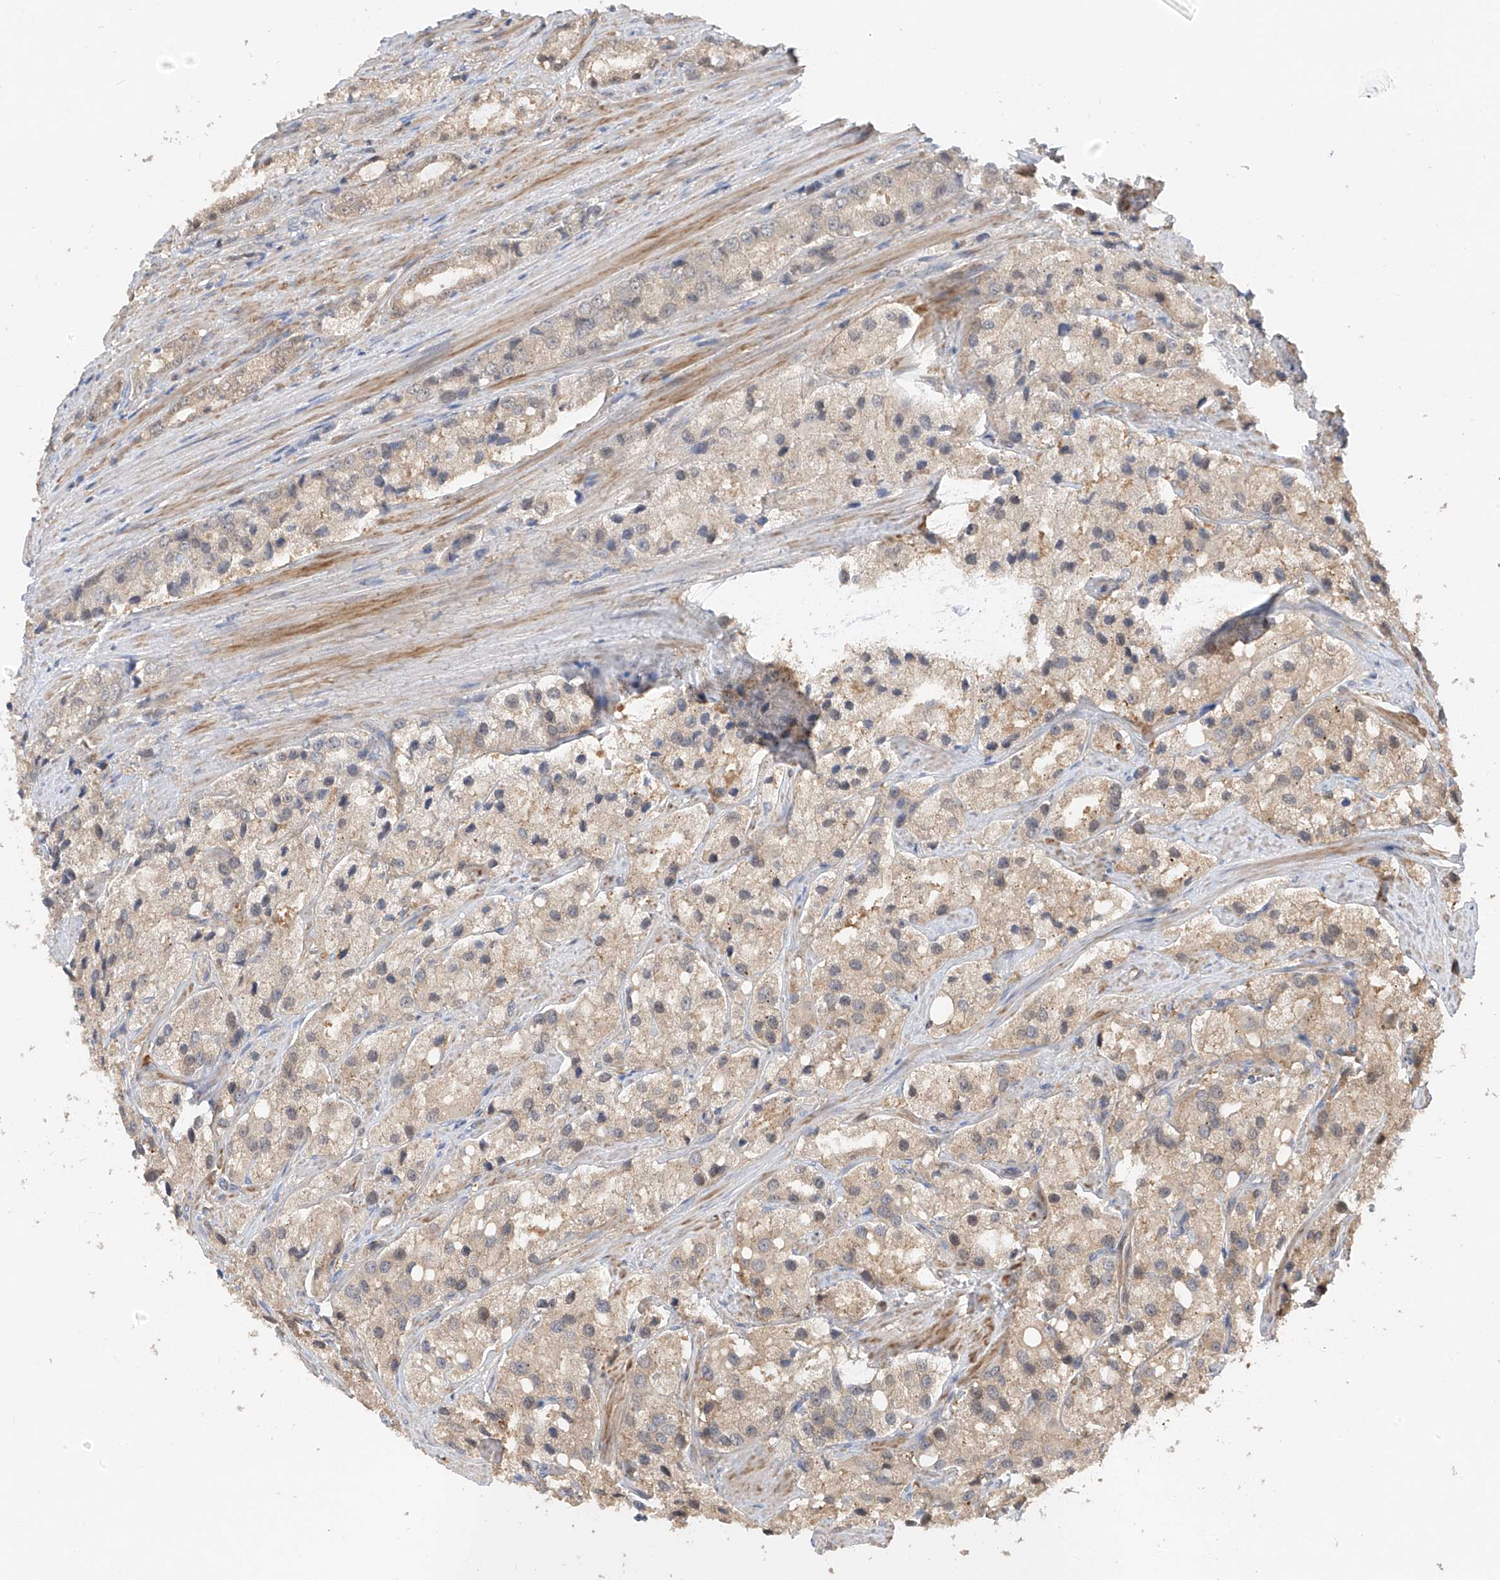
{"staining": {"intensity": "moderate", "quantity": ">75%", "location": "cytoplasmic/membranous"}, "tissue": "prostate cancer", "cell_type": "Tumor cells", "image_type": "cancer", "snomed": [{"axis": "morphology", "description": "Adenocarcinoma, High grade"}, {"axis": "topography", "description": "Prostate"}], "caption": "Human prostate cancer stained for a protein (brown) exhibits moderate cytoplasmic/membranous positive positivity in about >75% of tumor cells.", "gene": "CACNA2D4", "patient": {"sex": "male", "age": 66}}